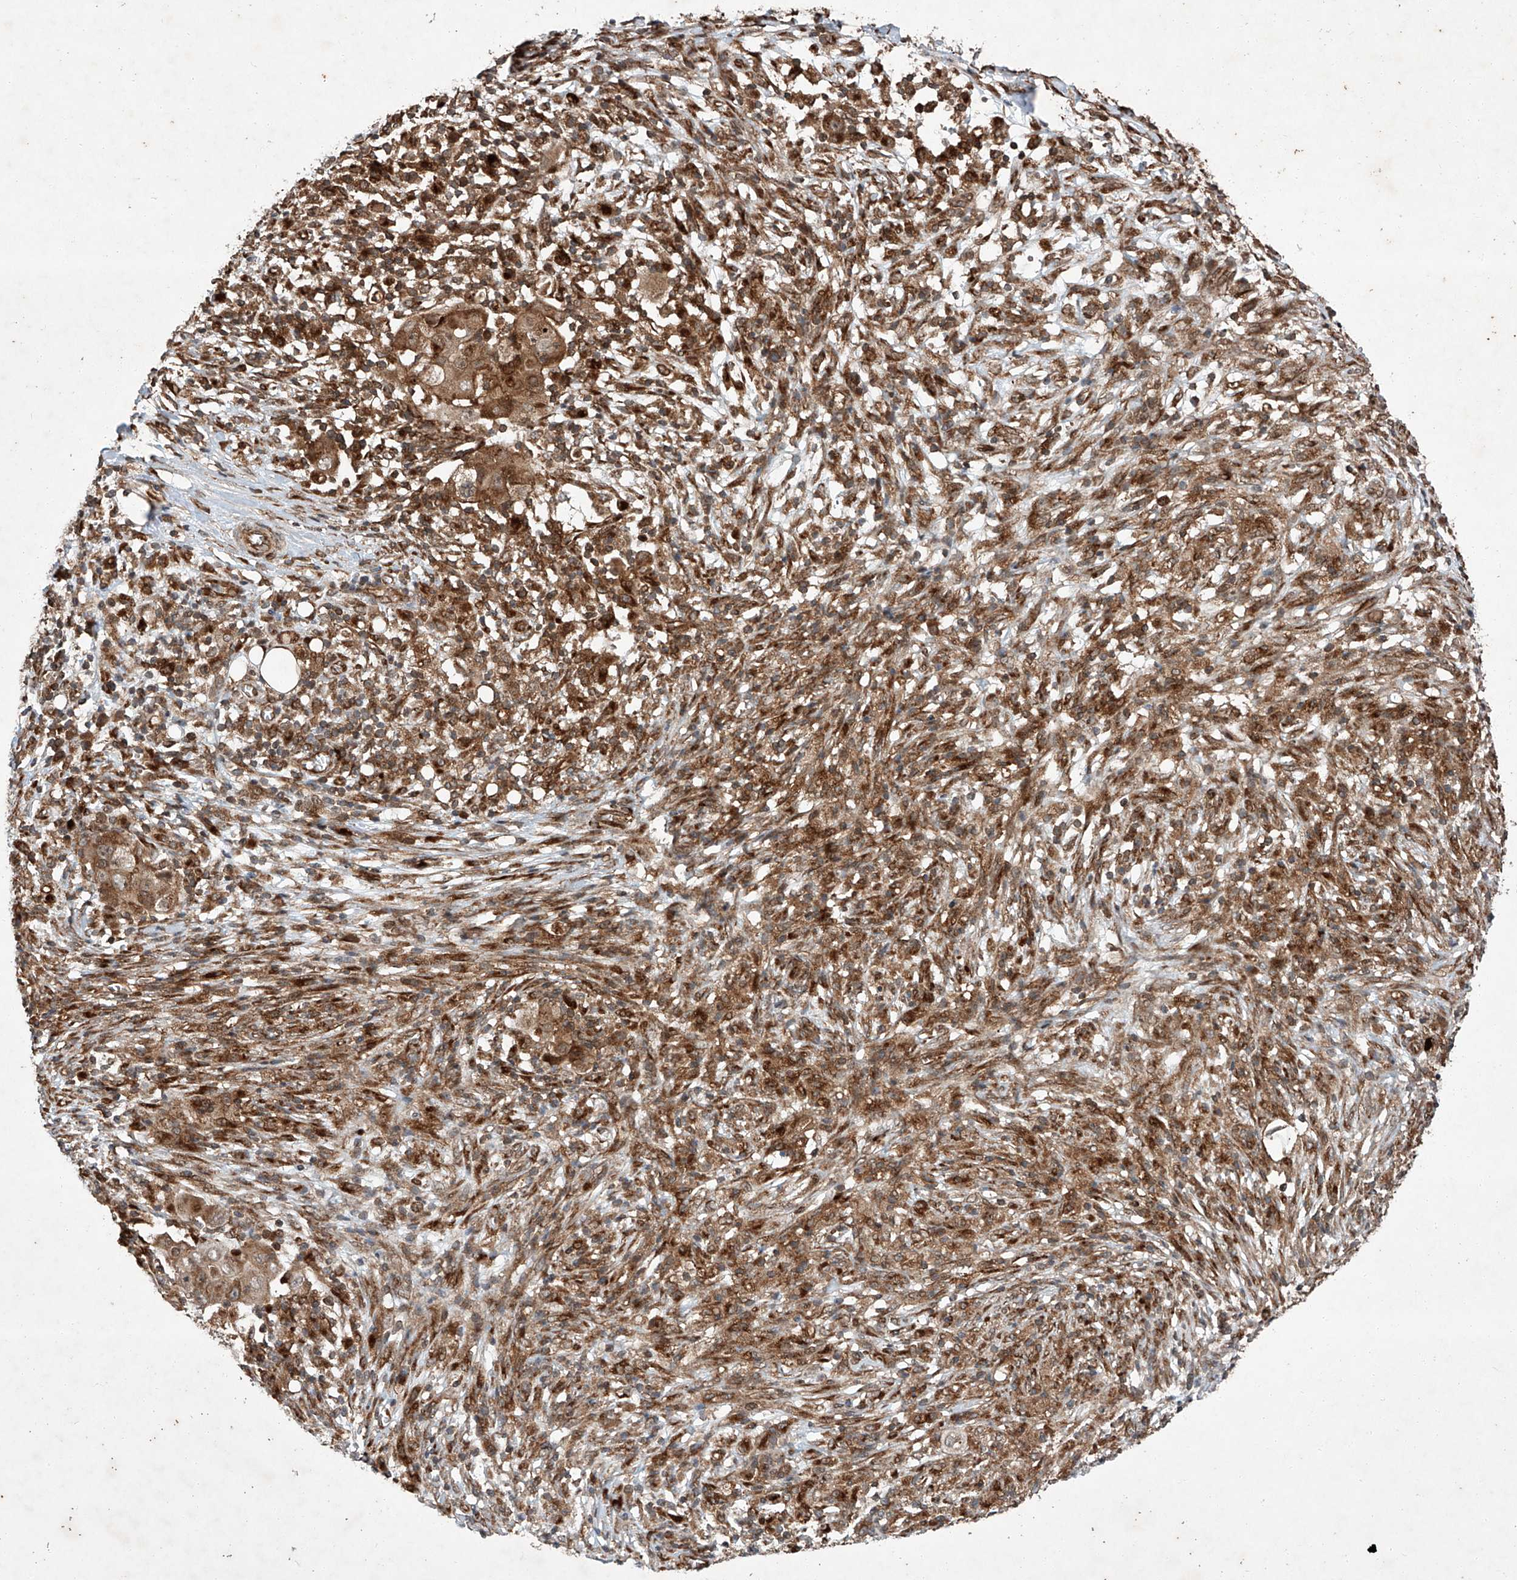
{"staining": {"intensity": "moderate", "quantity": ">75%", "location": "cytoplasmic/membranous"}, "tissue": "ovarian cancer", "cell_type": "Tumor cells", "image_type": "cancer", "snomed": [{"axis": "morphology", "description": "Carcinoma, endometroid"}, {"axis": "topography", "description": "Ovary"}], "caption": "Immunohistochemistry (IHC) (DAB) staining of human ovarian endometroid carcinoma displays moderate cytoplasmic/membranous protein expression in approximately >75% of tumor cells.", "gene": "ZFP28", "patient": {"sex": "female", "age": 42}}